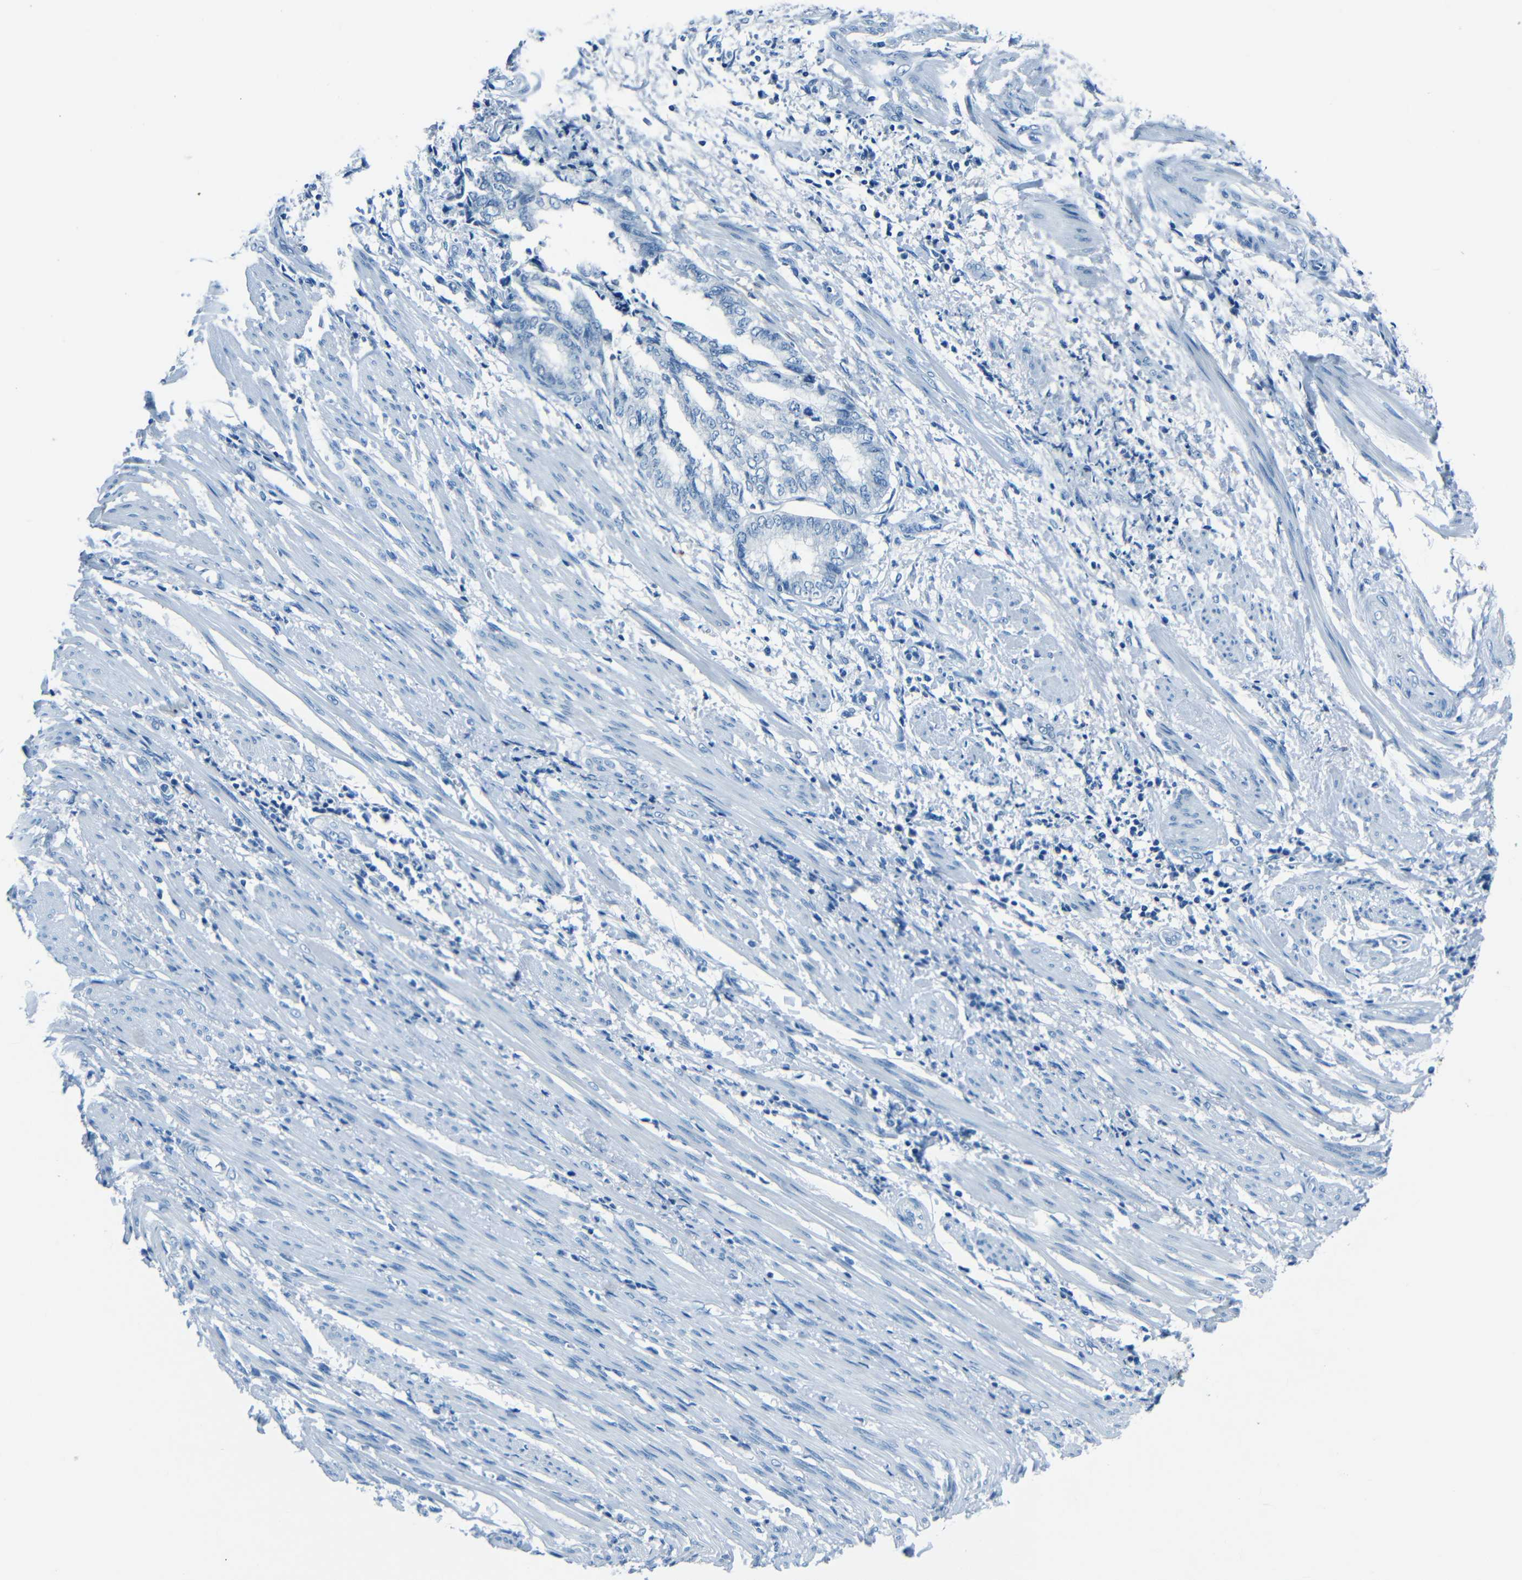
{"staining": {"intensity": "negative", "quantity": "none", "location": "none"}, "tissue": "endometrial cancer", "cell_type": "Tumor cells", "image_type": "cancer", "snomed": [{"axis": "morphology", "description": "Necrosis, NOS"}, {"axis": "morphology", "description": "Adenocarcinoma, NOS"}, {"axis": "topography", "description": "Endometrium"}], "caption": "DAB (3,3'-diaminobenzidine) immunohistochemical staining of endometrial adenocarcinoma reveals no significant expression in tumor cells.", "gene": "FBN2", "patient": {"sex": "female", "age": 79}}